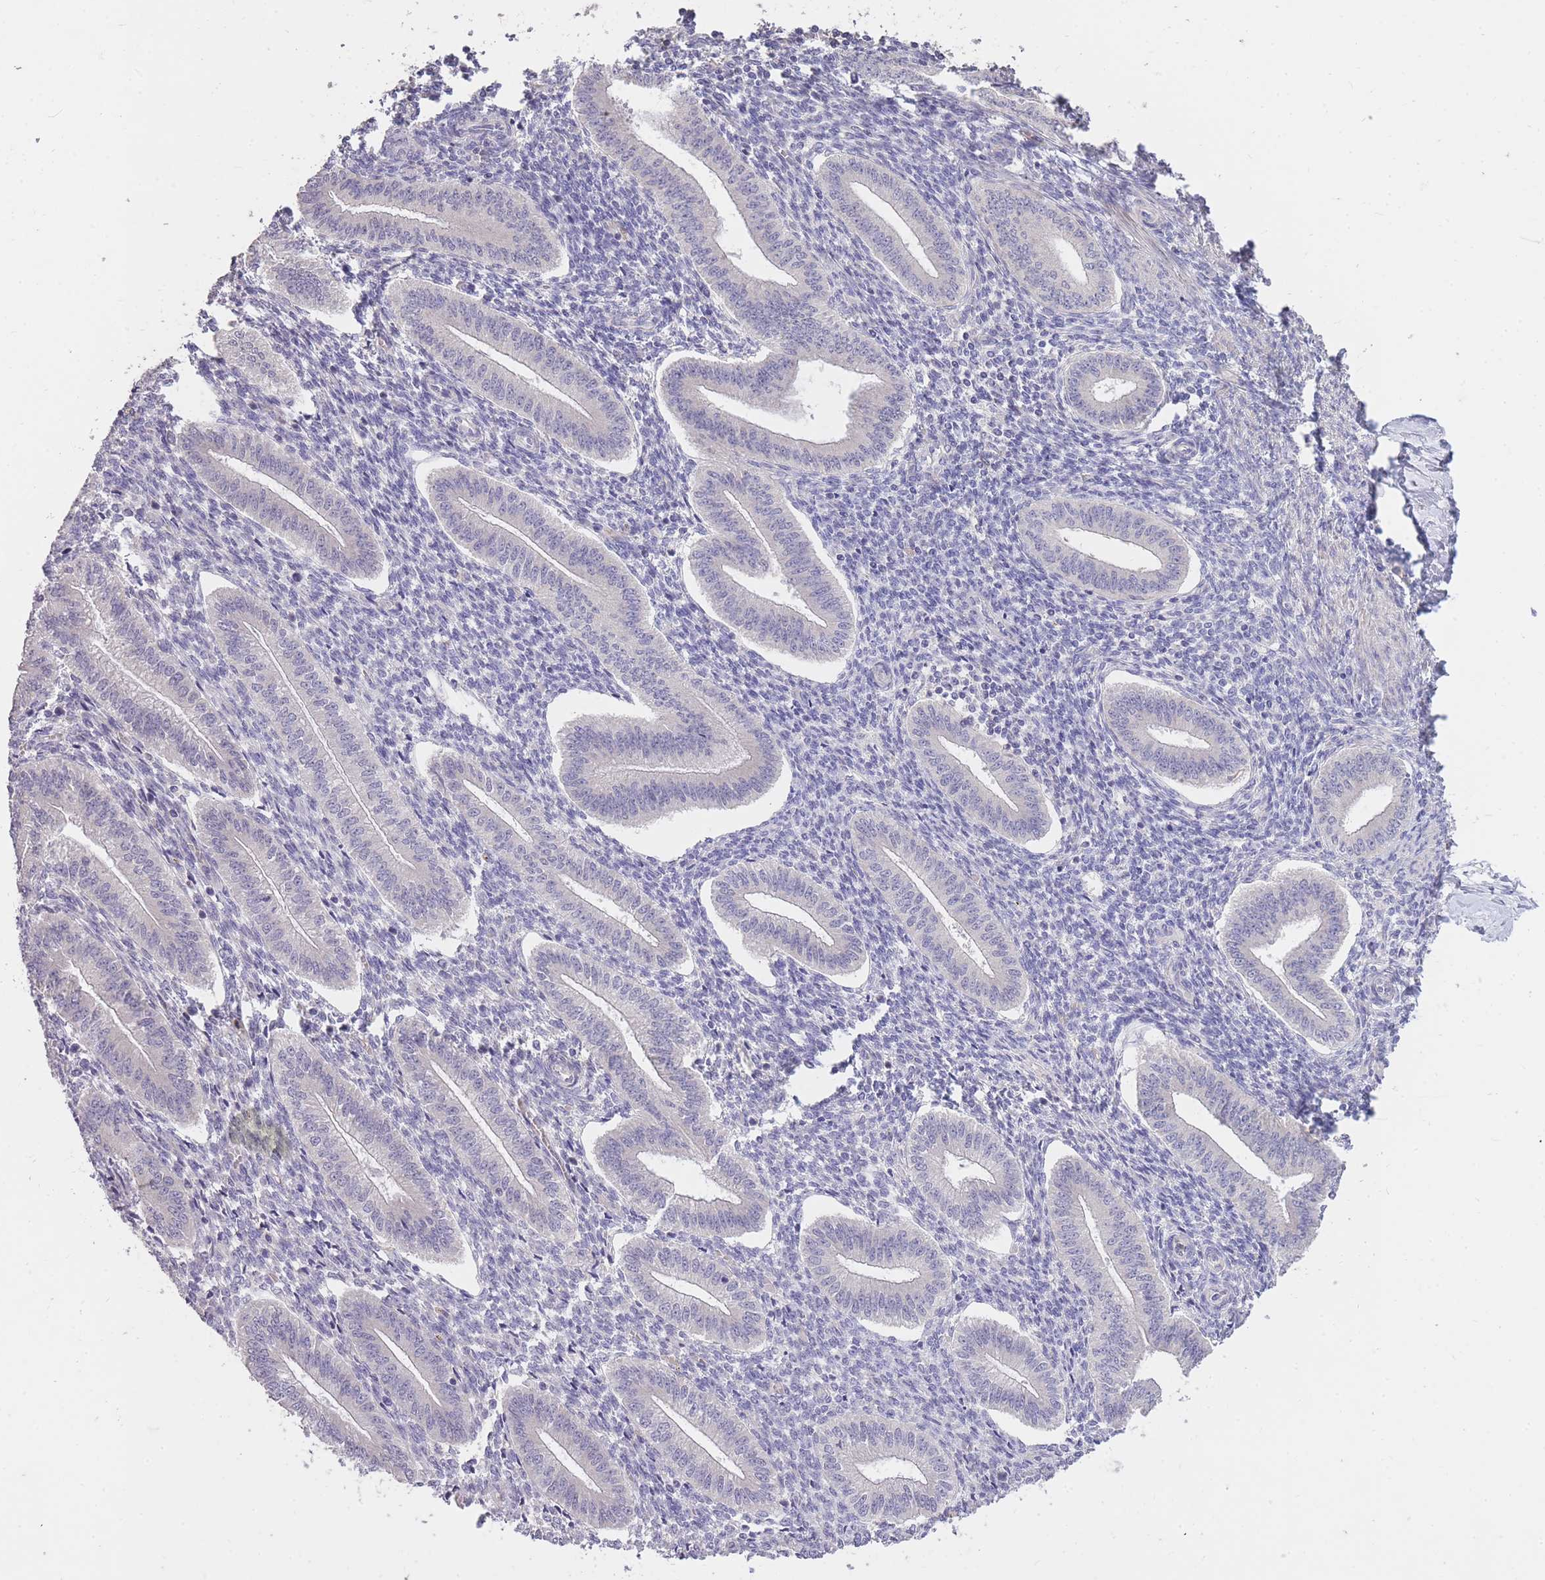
{"staining": {"intensity": "negative", "quantity": "none", "location": "none"}, "tissue": "endometrium", "cell_type": "Cells in endometrial stroma", "image_type": "normal", "snomed": [{"axis": "morphology", "description": "Normal tissue, NOS"}, {"axis": "topography", "description": "Endometrium"}], "caption": "DAB immunohistochemical staining of benign endometrium demonstrates no significant staining in cells in endometrial stroma. (Stains: DAB (3,3'-diaminobenzidine) IHC with hematoxylin counter stain, Microscopy: brightfield microscopy at high magnification).", "gene": "FRG2B", "patient": {"sex": "female", "age": 34}}